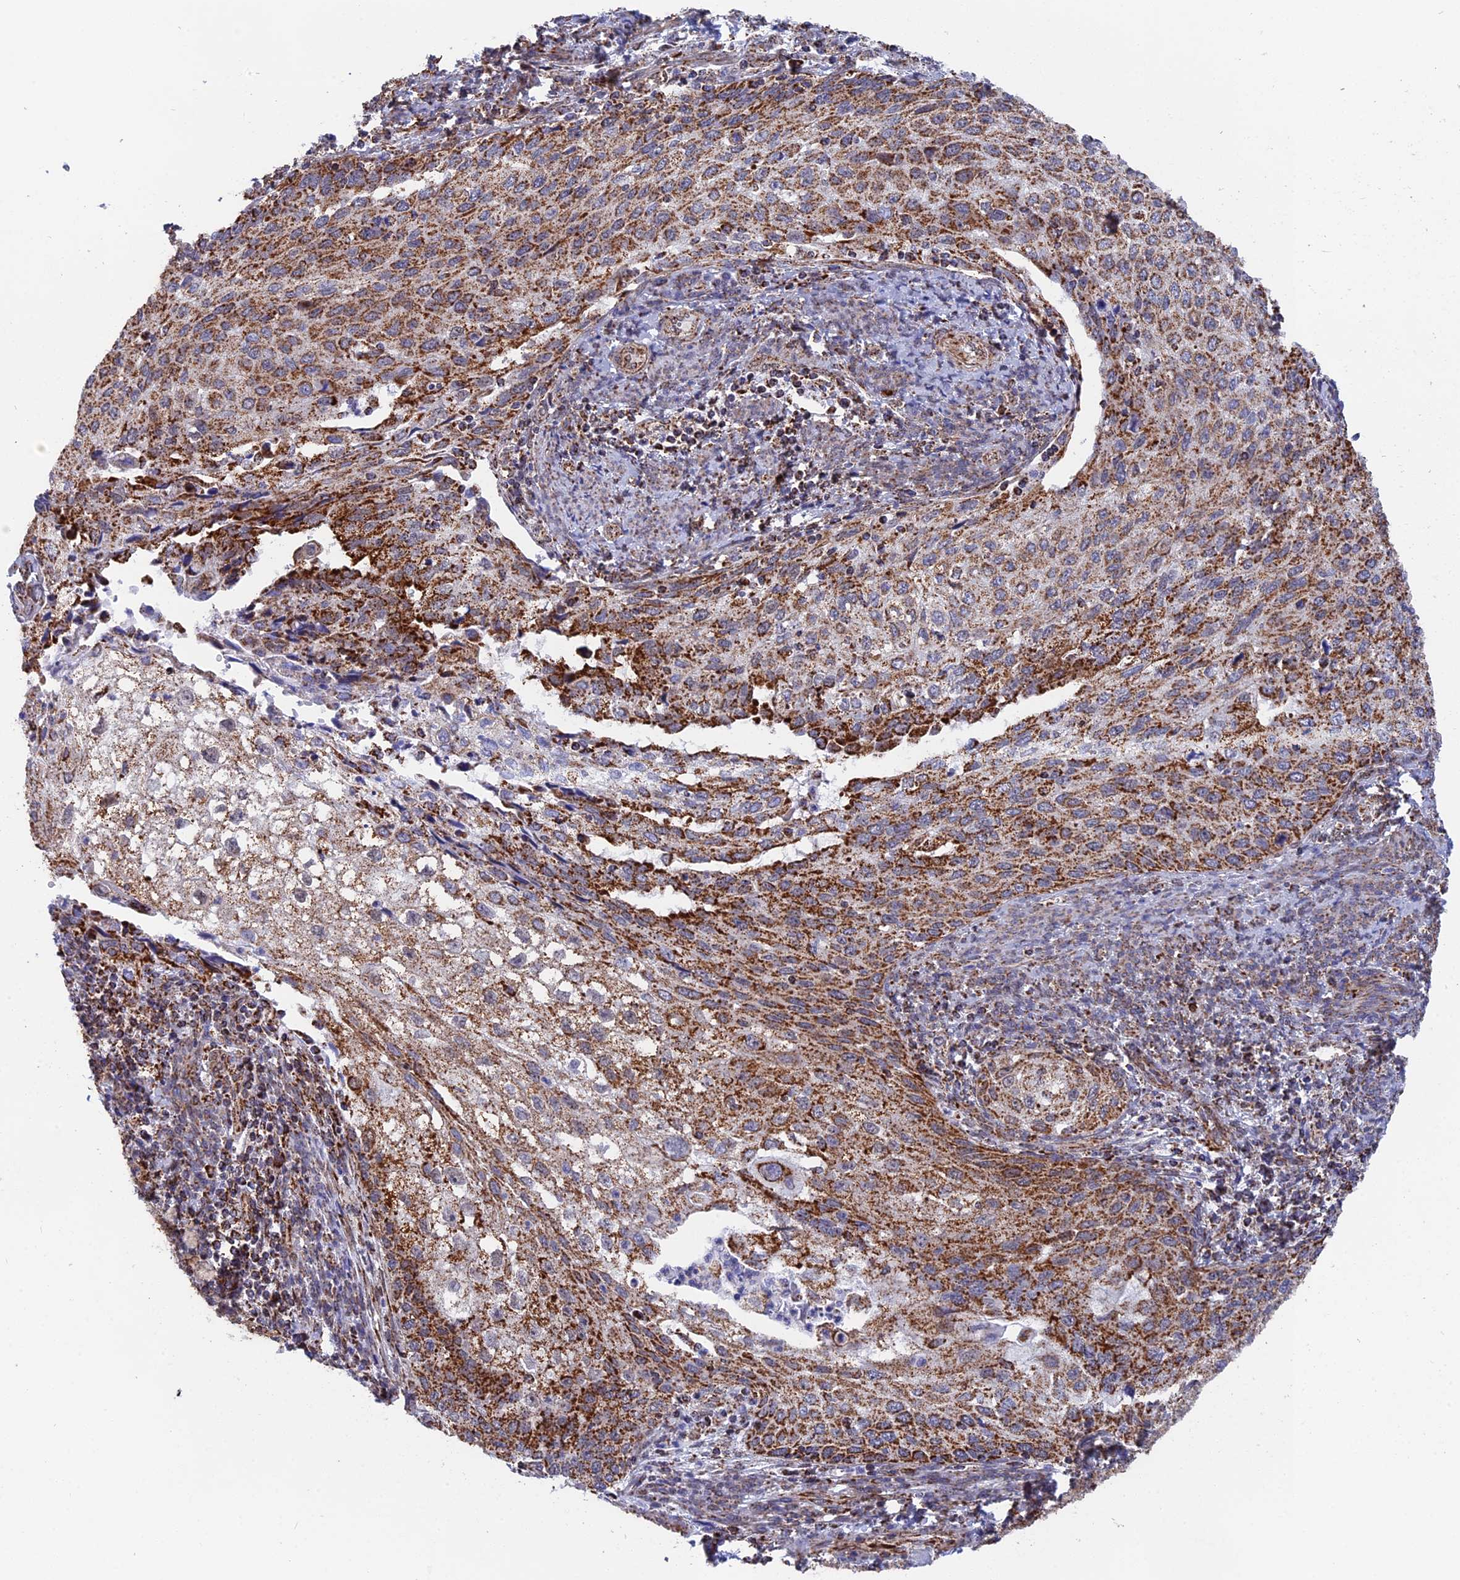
{"staining": {"intensity": "strong", "quantity": "25%-75%", "location": "cytoplasmic/membranous"}, "tissue": "cervical cancer", "cell_type": "Tumor cells", "image_type": "cancer", "snomed": [{"axis": "morphology", "description": "Squamous cell carcinoma, NOS"}, {"axis": "topography", "description": "Cervix"}], "caption": "Cervical cancer stained for a protein demonstrates strong cytoplasmic/membranous positivity in tumor cells. (brown staining indicates protein expression, while blue staining denotes nuclei).", "gene": "CDC16", "patient": {"sex": "female", "age": 67}}